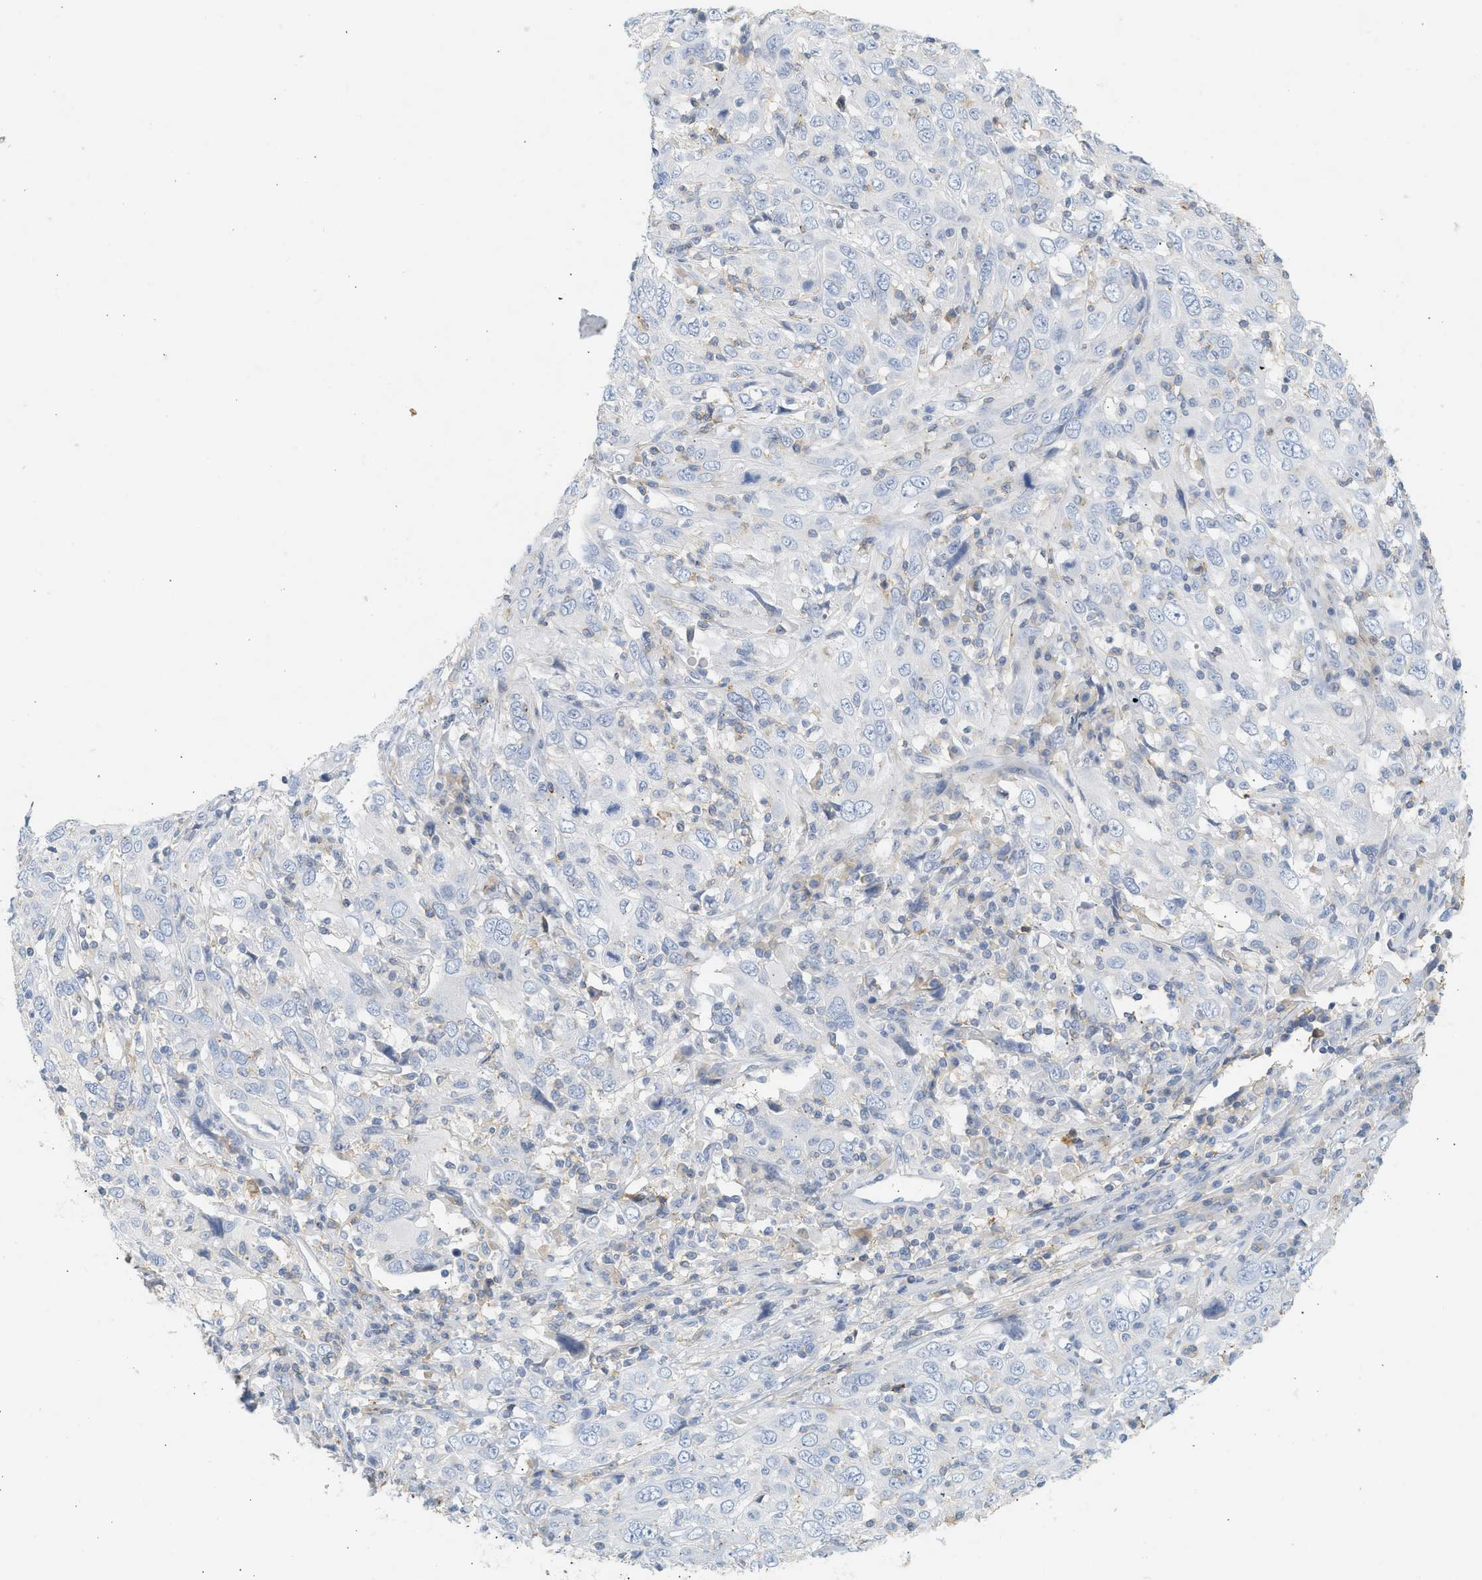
{"staining": {"intensity": "negative", "quantity": "none", "location": "none"}, "tissue": "cervical cancer", "cell_type": "Tumor cells", "image_type": "cancer", "snomed": [{"axis": "morphology", "description": "Squamous cell carcinoma, NOS"}, {"axis": "topography", "description": "Cervix"}], "caption": "DAB immunohistochemical staining of human cervical squamous cell carcinoma demonstrates no significant staining in tumor cells. The staining was performed using DAB (3,3'-diaminobenzidine) to visualize the protein expression in brown, while the nuclei were stained in blue with hematoxylin (Magnification: 20x).", "gene": "BVES", "patient": {"sex": "female", "age": 46}}